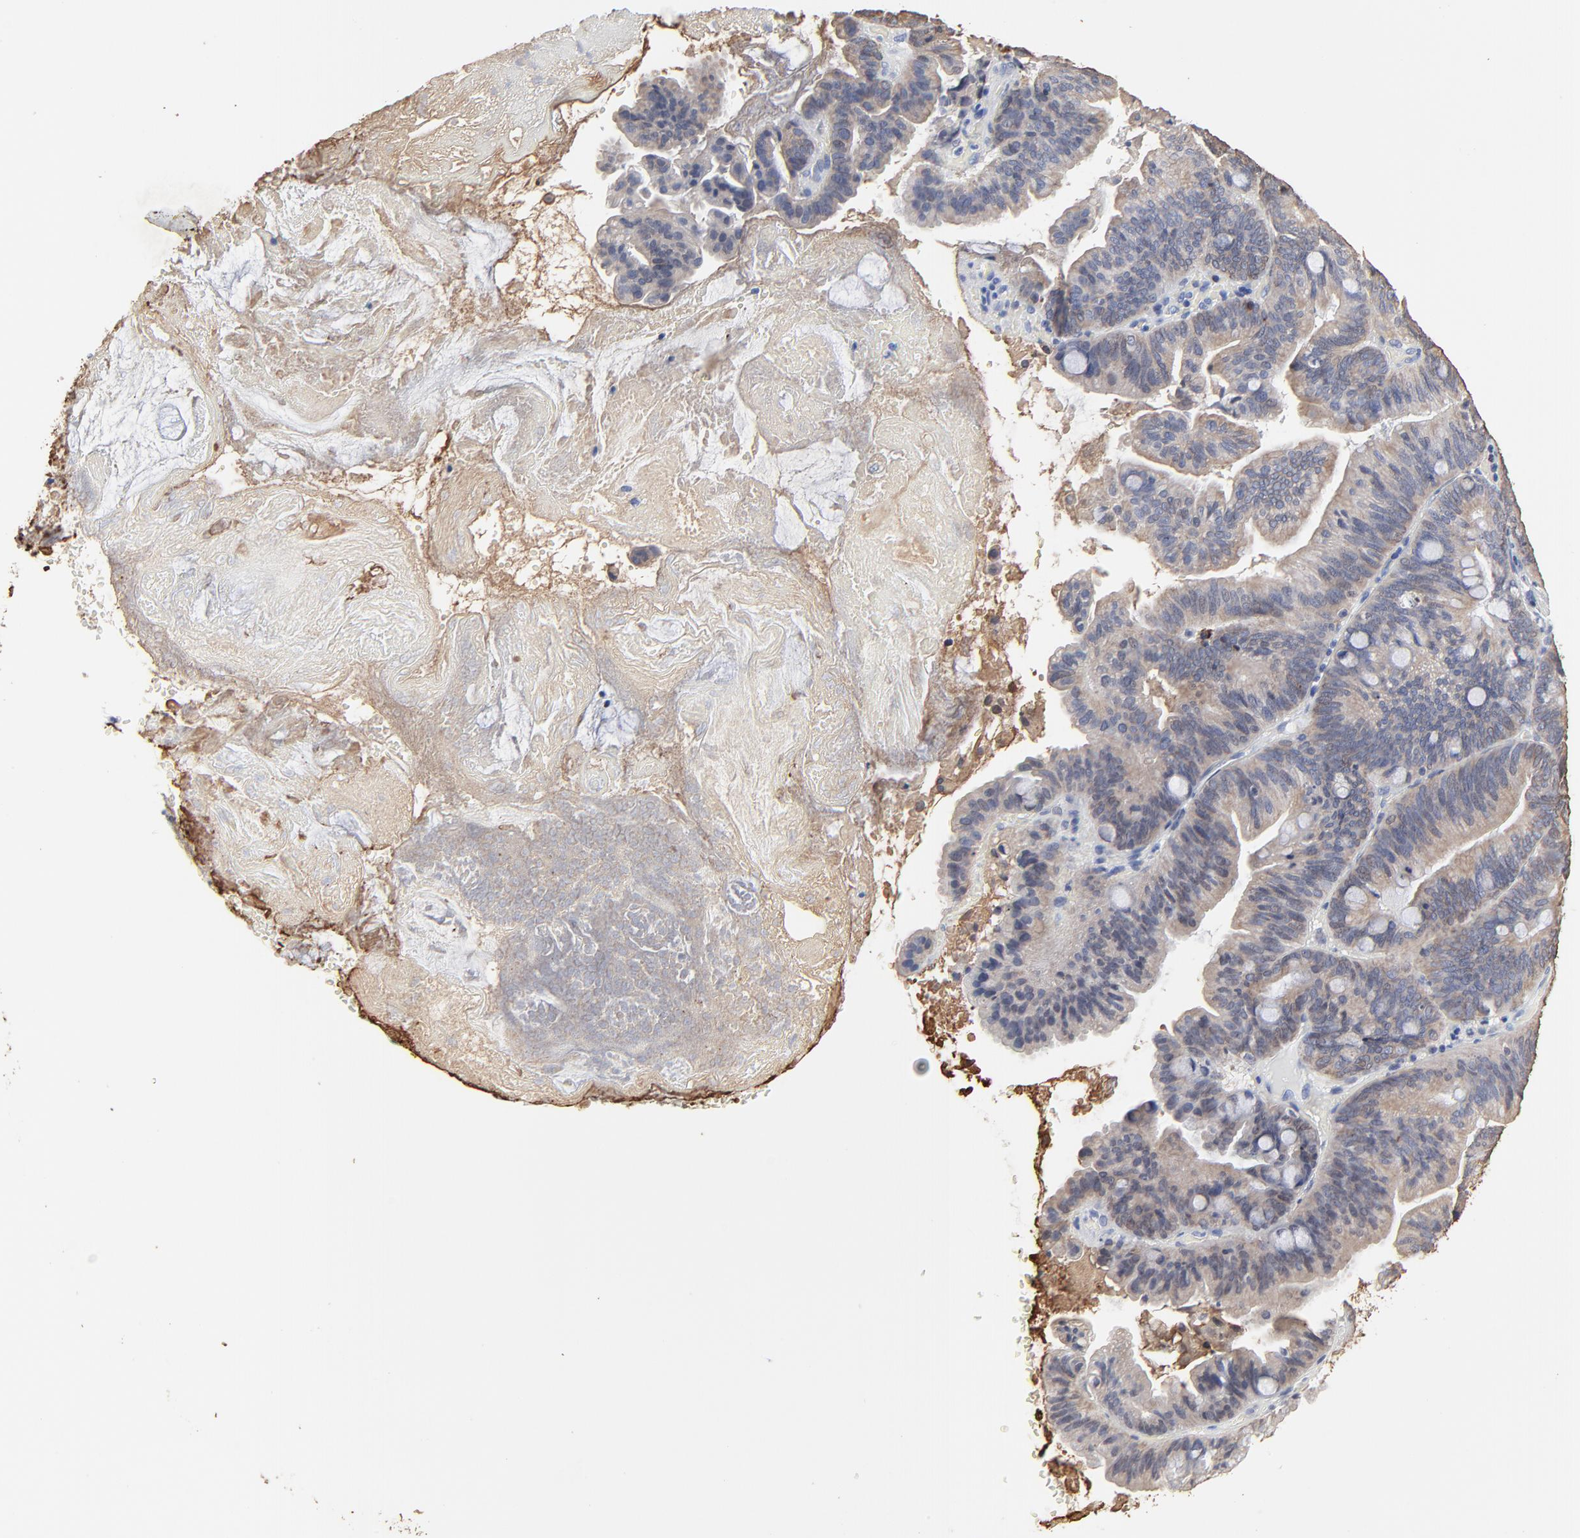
{"staining": {"intensity": "weak", "quantity": ">75%", "location": "cytoplasmic/membranous"}, "tissue": "pancreatic cancer", "cell_type": "Tumor cells", "image_type": "cancer", "snomed": [{"axis": "morphology", "description": "Adenocarcinoma, NOS"}, {"axis": "topography", "description": "Pancreas"}], "caption": "High-power microscopy captured an immunohistochemistry image of pancreatic cancer, revealing weak cytoplasmic/membranous positivity in approximately >75% of tumor cells.", "gene": "LNX1", "patient": {"sex": "male", "age": 82}}